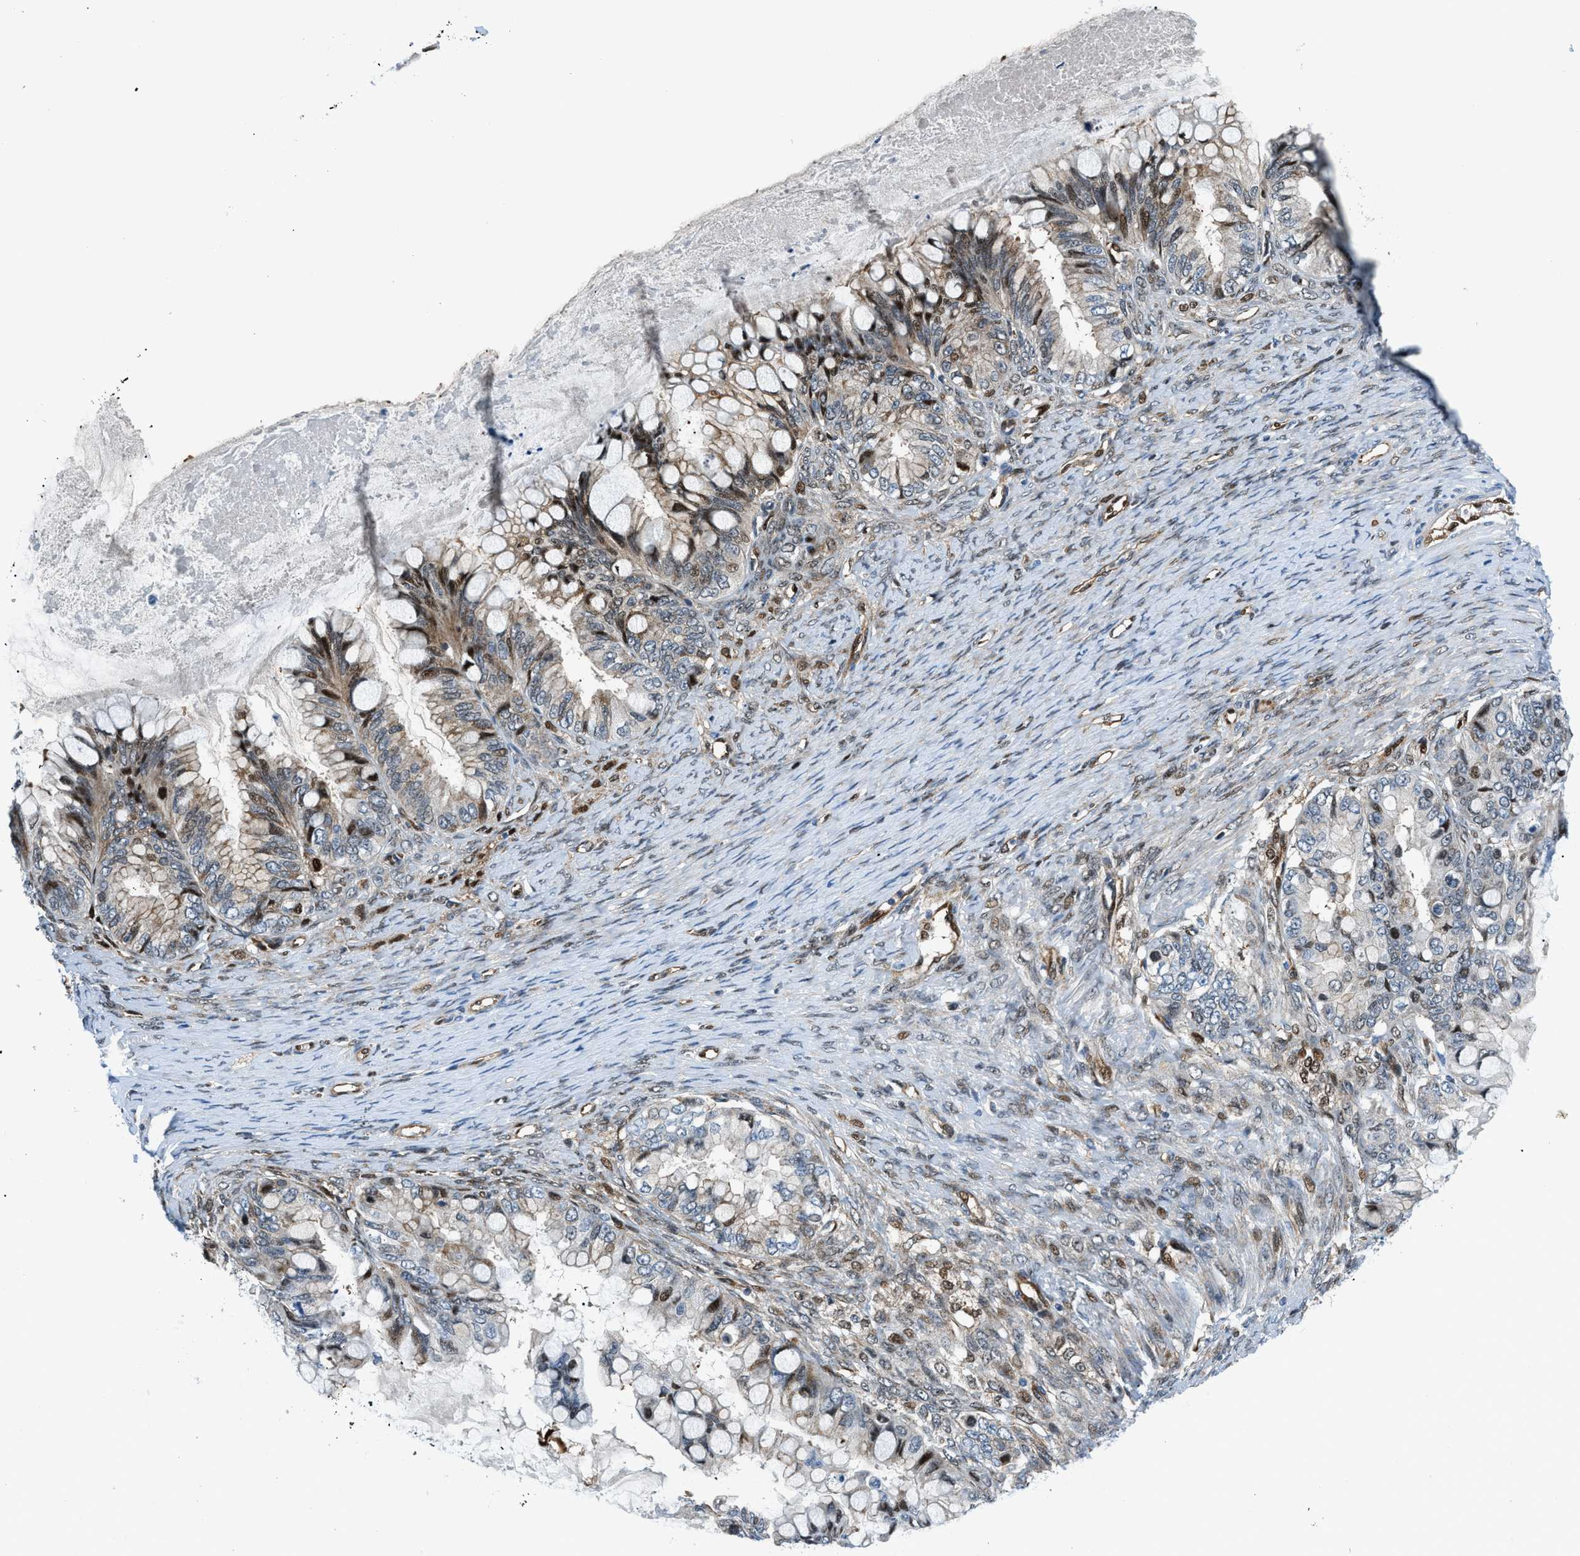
{"staining": {"intensity": "strong", "quantity": "<25%", "location": "cytoplasmic/membranous,nuclear"}, "tissue": "ovarian cancer", "cell_type": "Tumor cells", "image_type": "cancer", "snomed": [{"axis": "morphology", "description": "Cystadenocarcinoma, mucinous, NOS"}, {"axis": "topography", "description": "Ovary"}], "caption": "High-power microscopy captured an IHC micrograph of mucinous cystadenocarcinoma (ovarian), revealing strong cytoplasmic/membranous and nuclear staining in about <25% of tumor cells.", "gene": "YWHAE", "patient": {"sex": "female", "age": 80}}